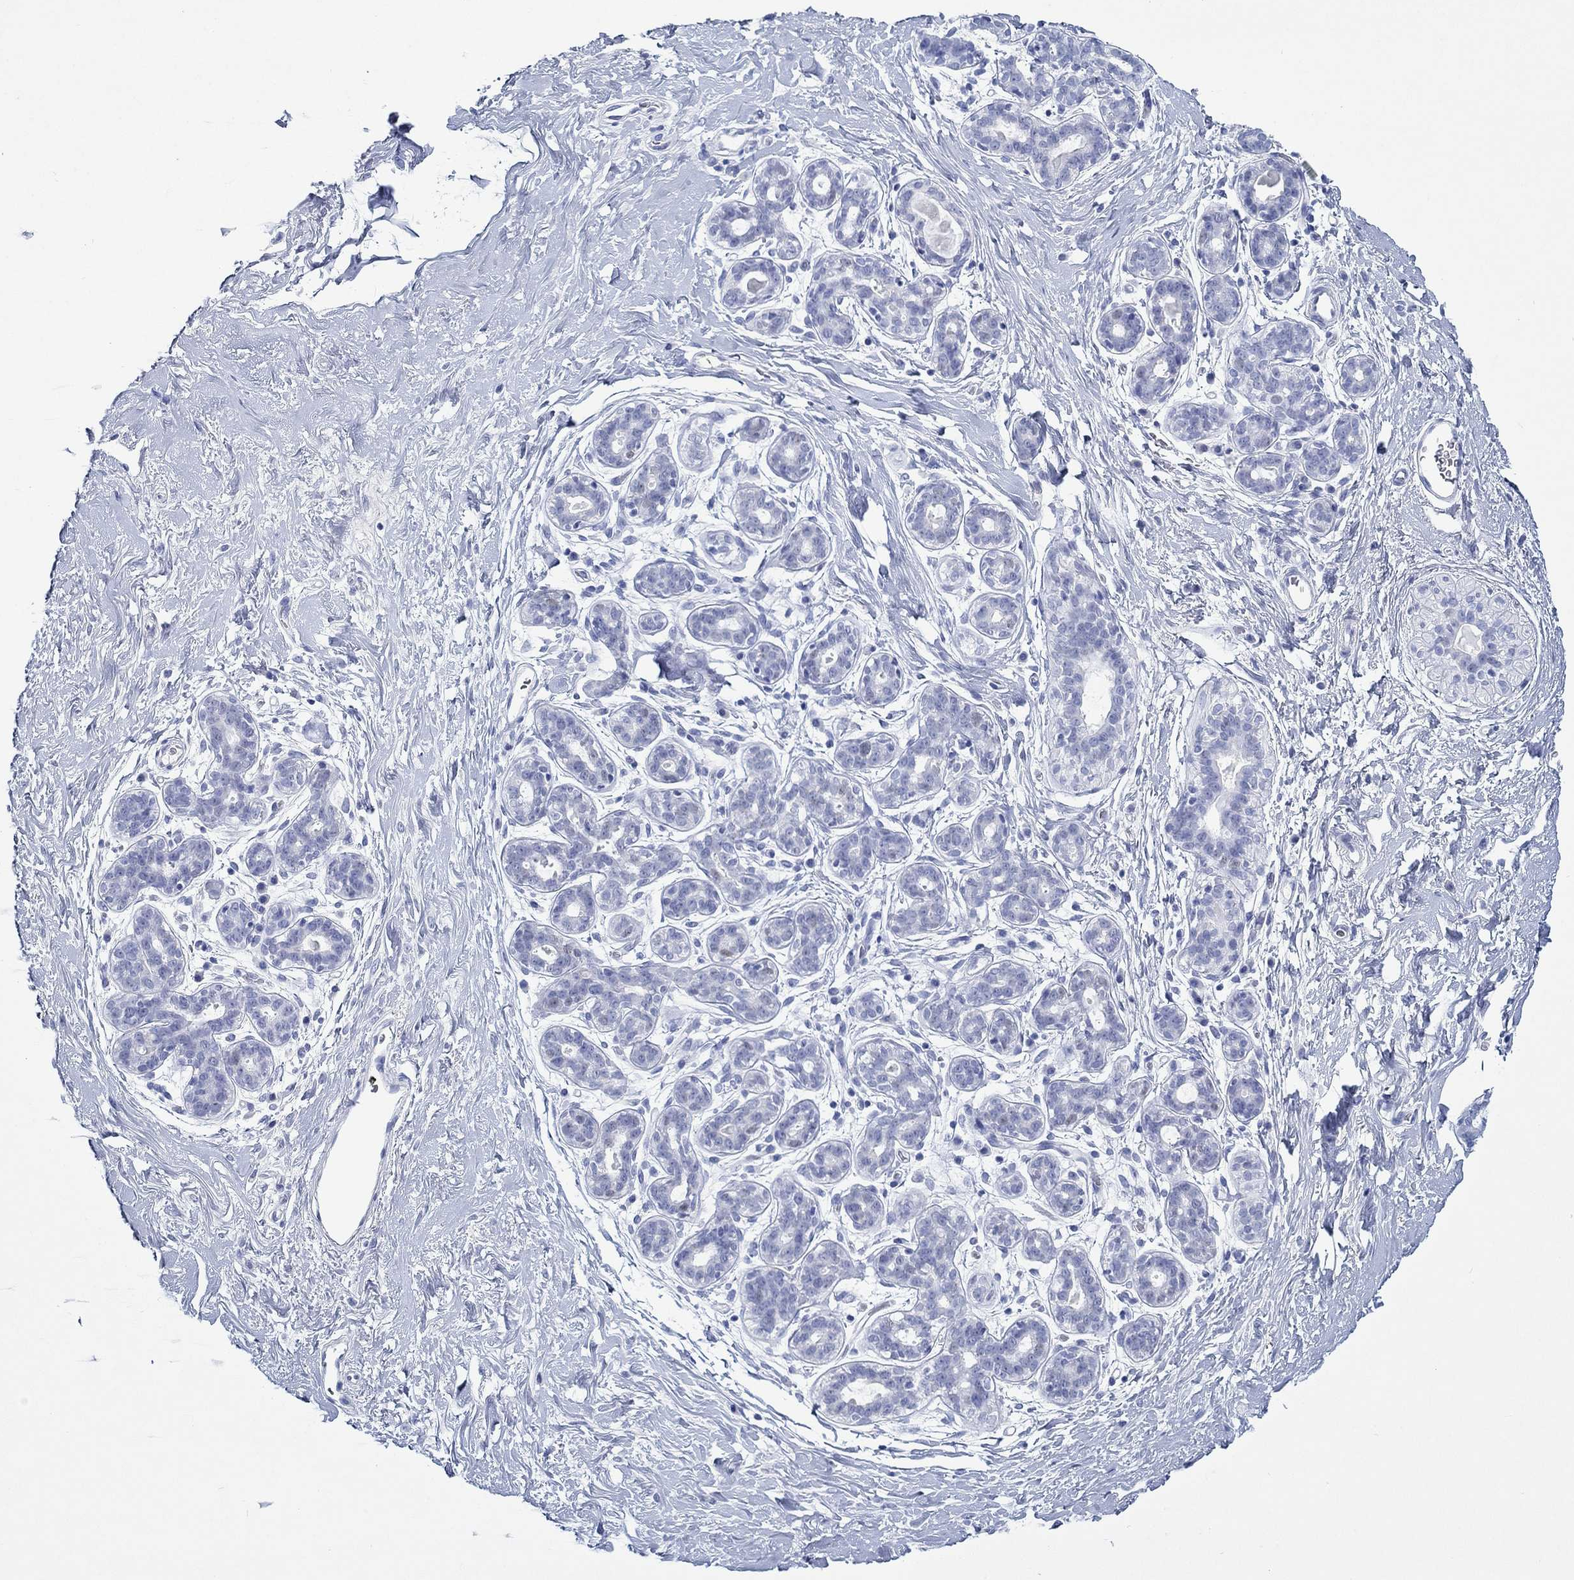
{"staining": {"intensity": "negative", "quantity": "none", "location": "none"}, "tissue": "breast", "cell_type": "Adipocytes", "image_type": "normal", "snomed": [{"axis": "morphology", "description": "Normal tissue, NOS"}, {"axis": "topography", "description": "Breast"}], "caption": "Immunohistochemistry photomicrograph of benign breast: breast stained with DAB (3,3'-diaminobenzidine) demonstrates no significant protein staining in adipocytes.", "gene": "PAX9", "patient": {"sex": "female", "age": 43}}